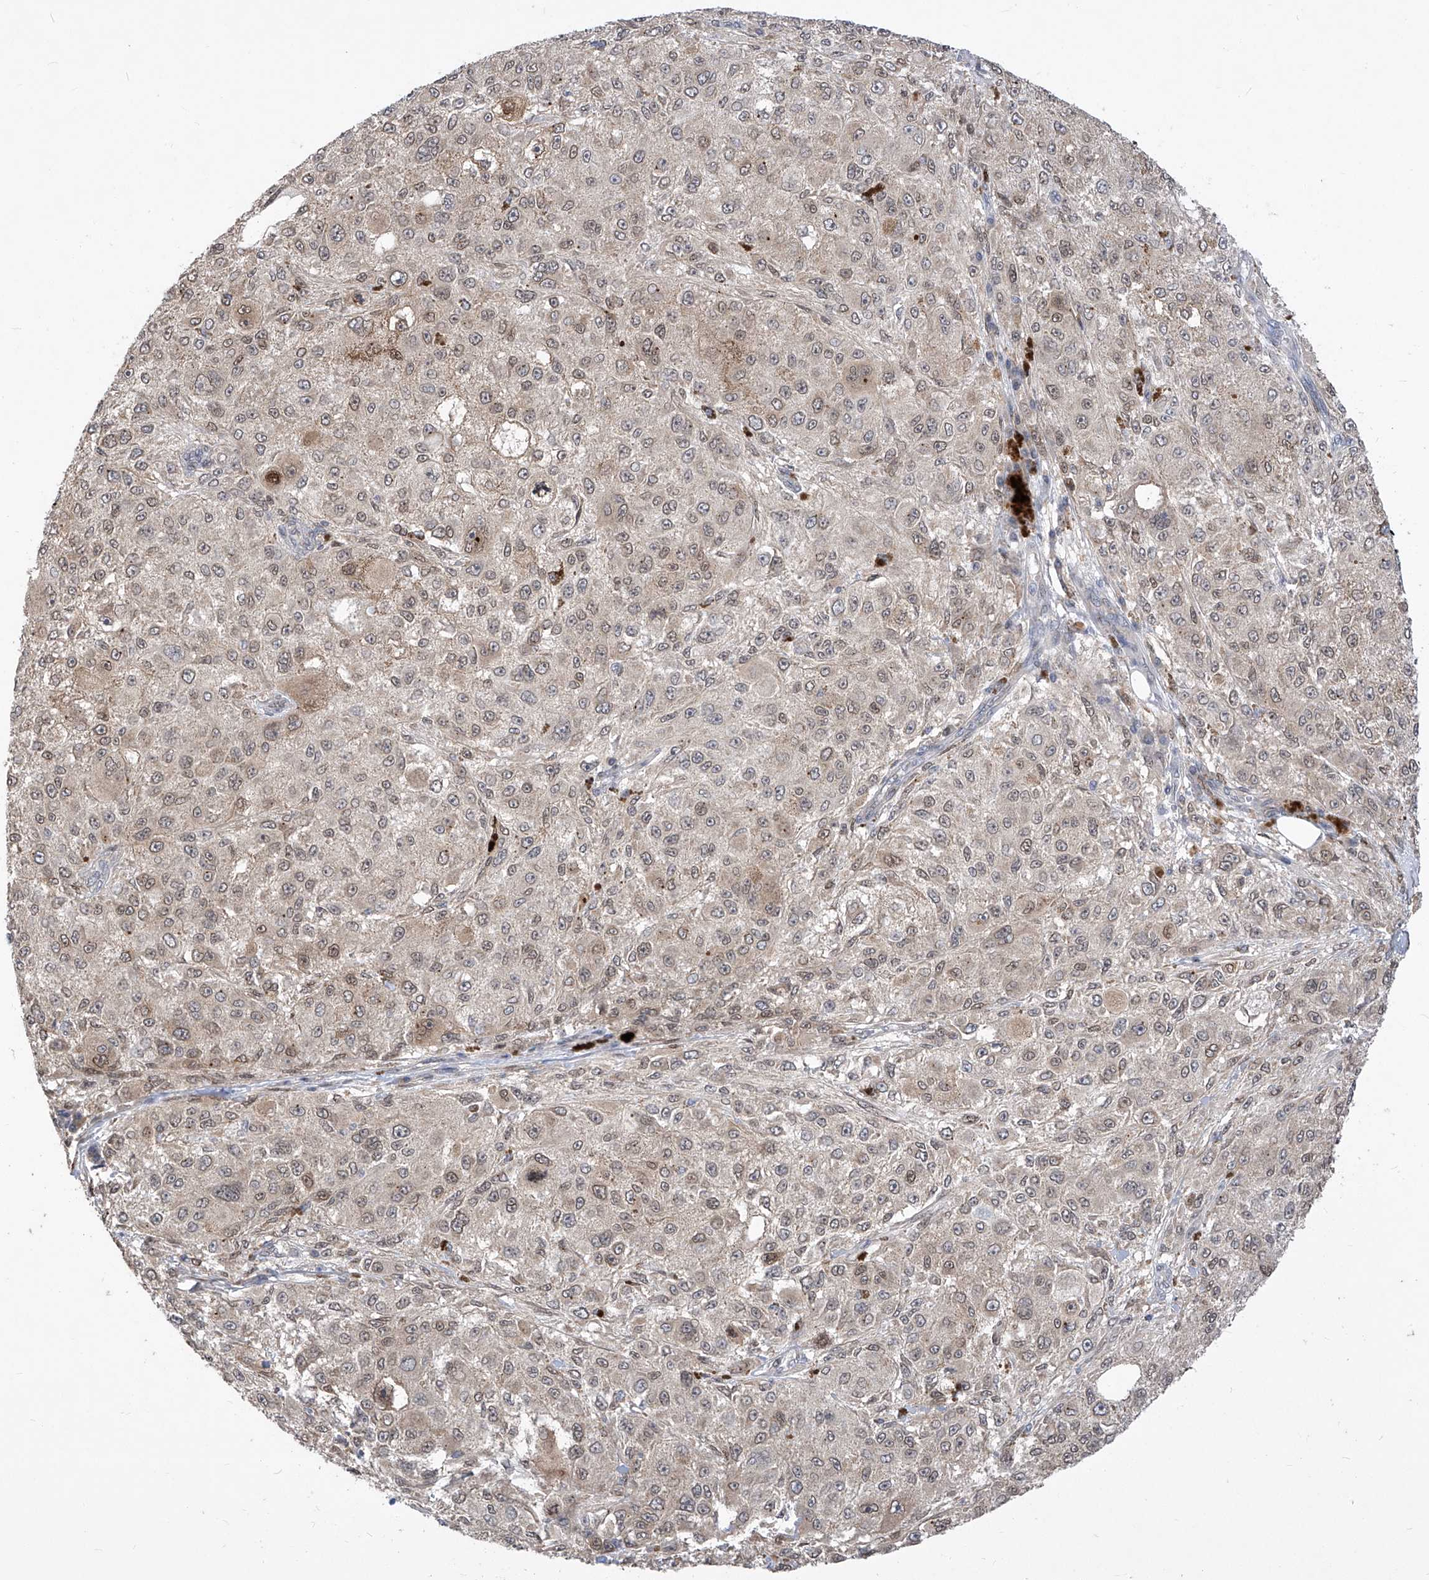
{"staining": {"intensity": "weak", "quantity": "25%-75%", "location": "cytoplasmic/membranous,nuclear"}, "tissue": "melanoma", "cell_type": "Tumor cells", "image_type": "cancer", "snomed": [{"axis": "morphology", "description": "Necrosis, NOS"}, {"axis": "morphology", "description": "Malignant melanoma, NOS"}, {"axis": "topography", "description": "Skin"}], "caption": "Weak cytoplasmic/membranous and nuclear expression is seen in approximately 25%-75% of tumor cells in melanoma.", "gene": "CETN2", "patient": {"sex": "female", "age": 87}}